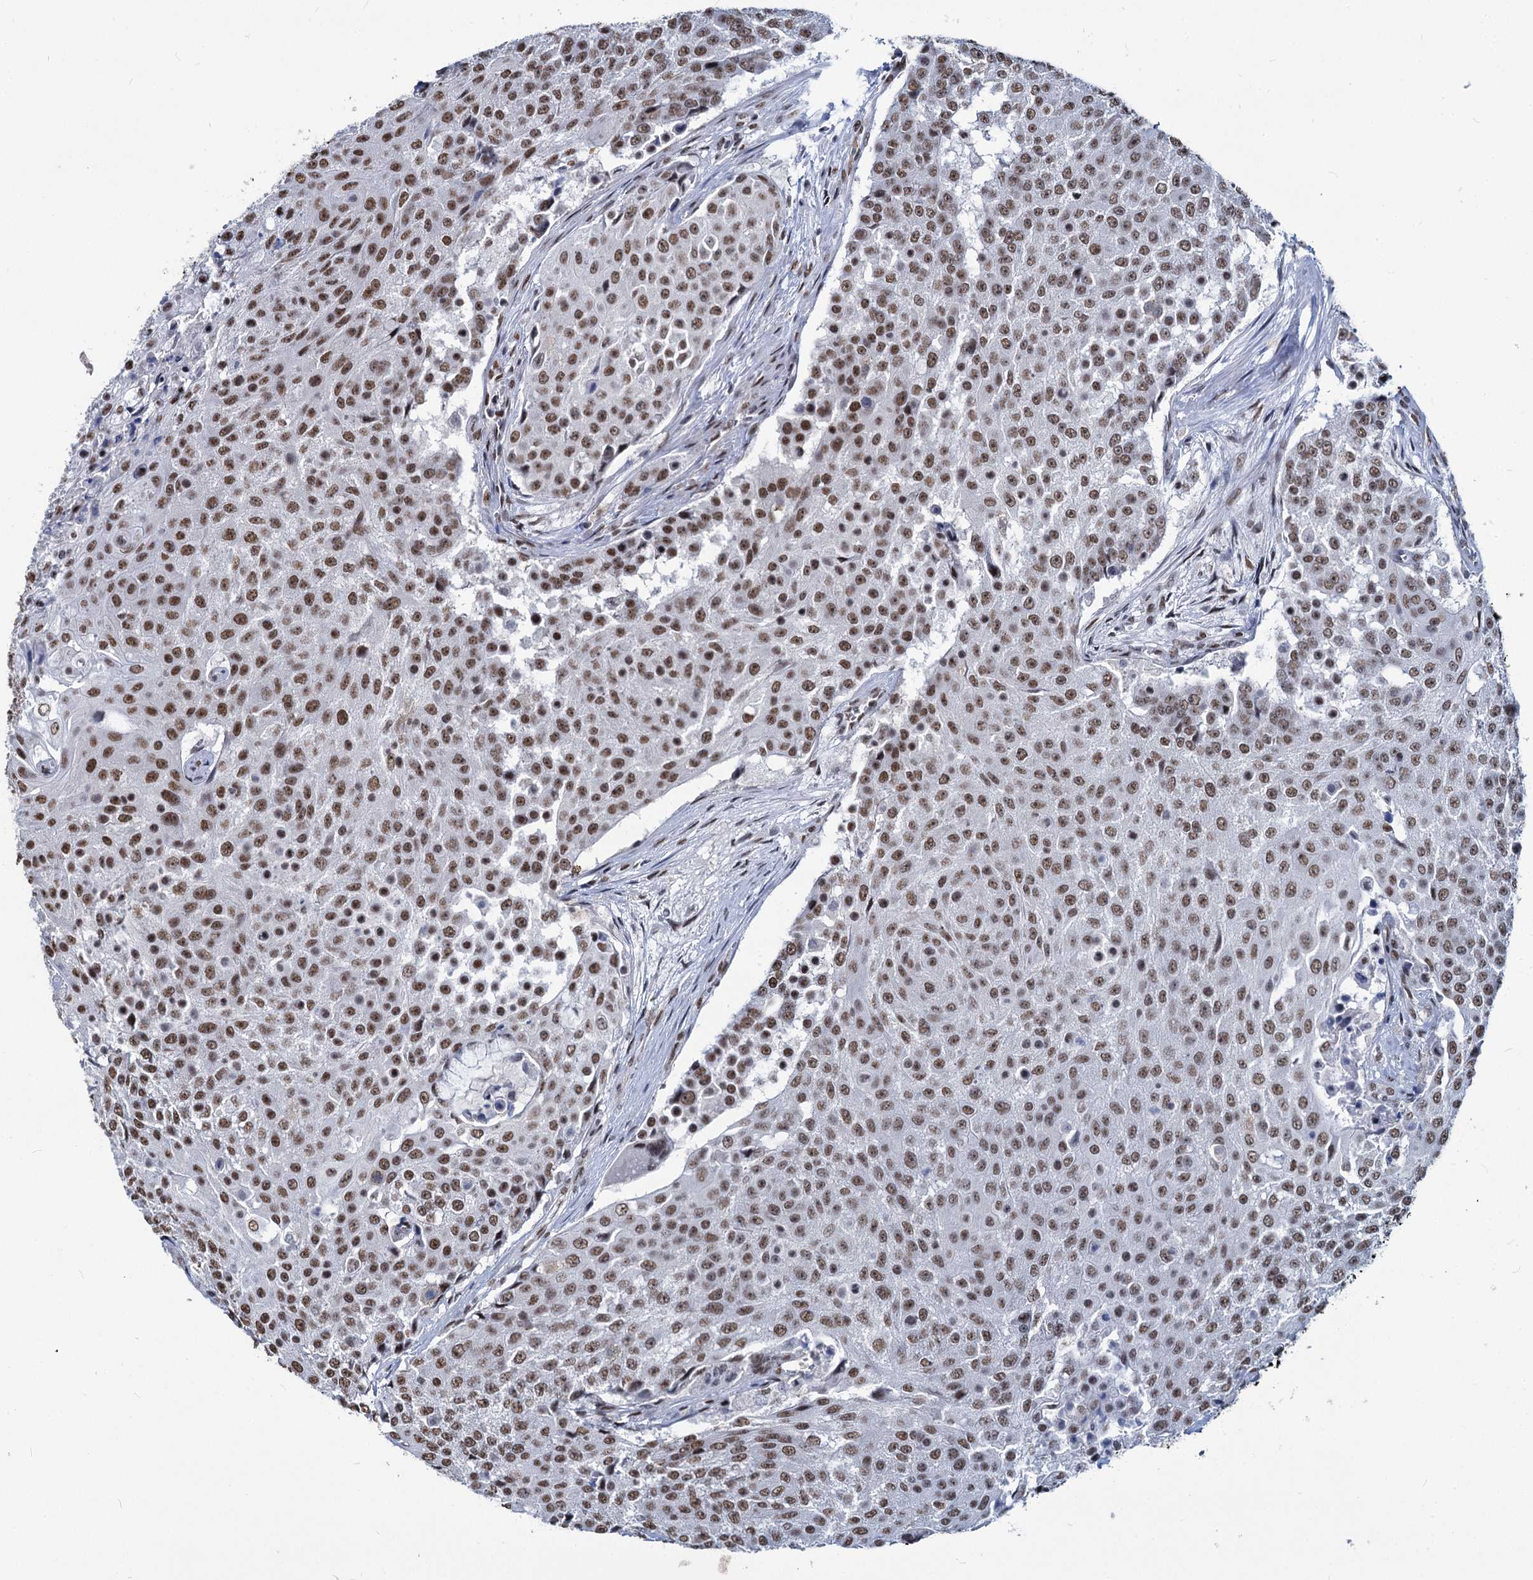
{"staining": {"intensity": "moderate", "quantity": ">75%", "location": "nuclear"}, "tissue": "urothelial cancer", "cell_type": "Tumor cells", "image_type": "cancer", "snomed": [{"axis": "morphology", "description": "Urothelial carcinoma, High grade"}, {"axis": "topography", "description": "Urinary bladder"}], "caption": "IHC micrograph of human urothelial cancer stained for a protein (brown), which demonstrates medium levels of moderate nuclear positivity in about >75% of tumor cells.", "gene": "PARPBP", "patient": {"sex": "female", "age": 63}}